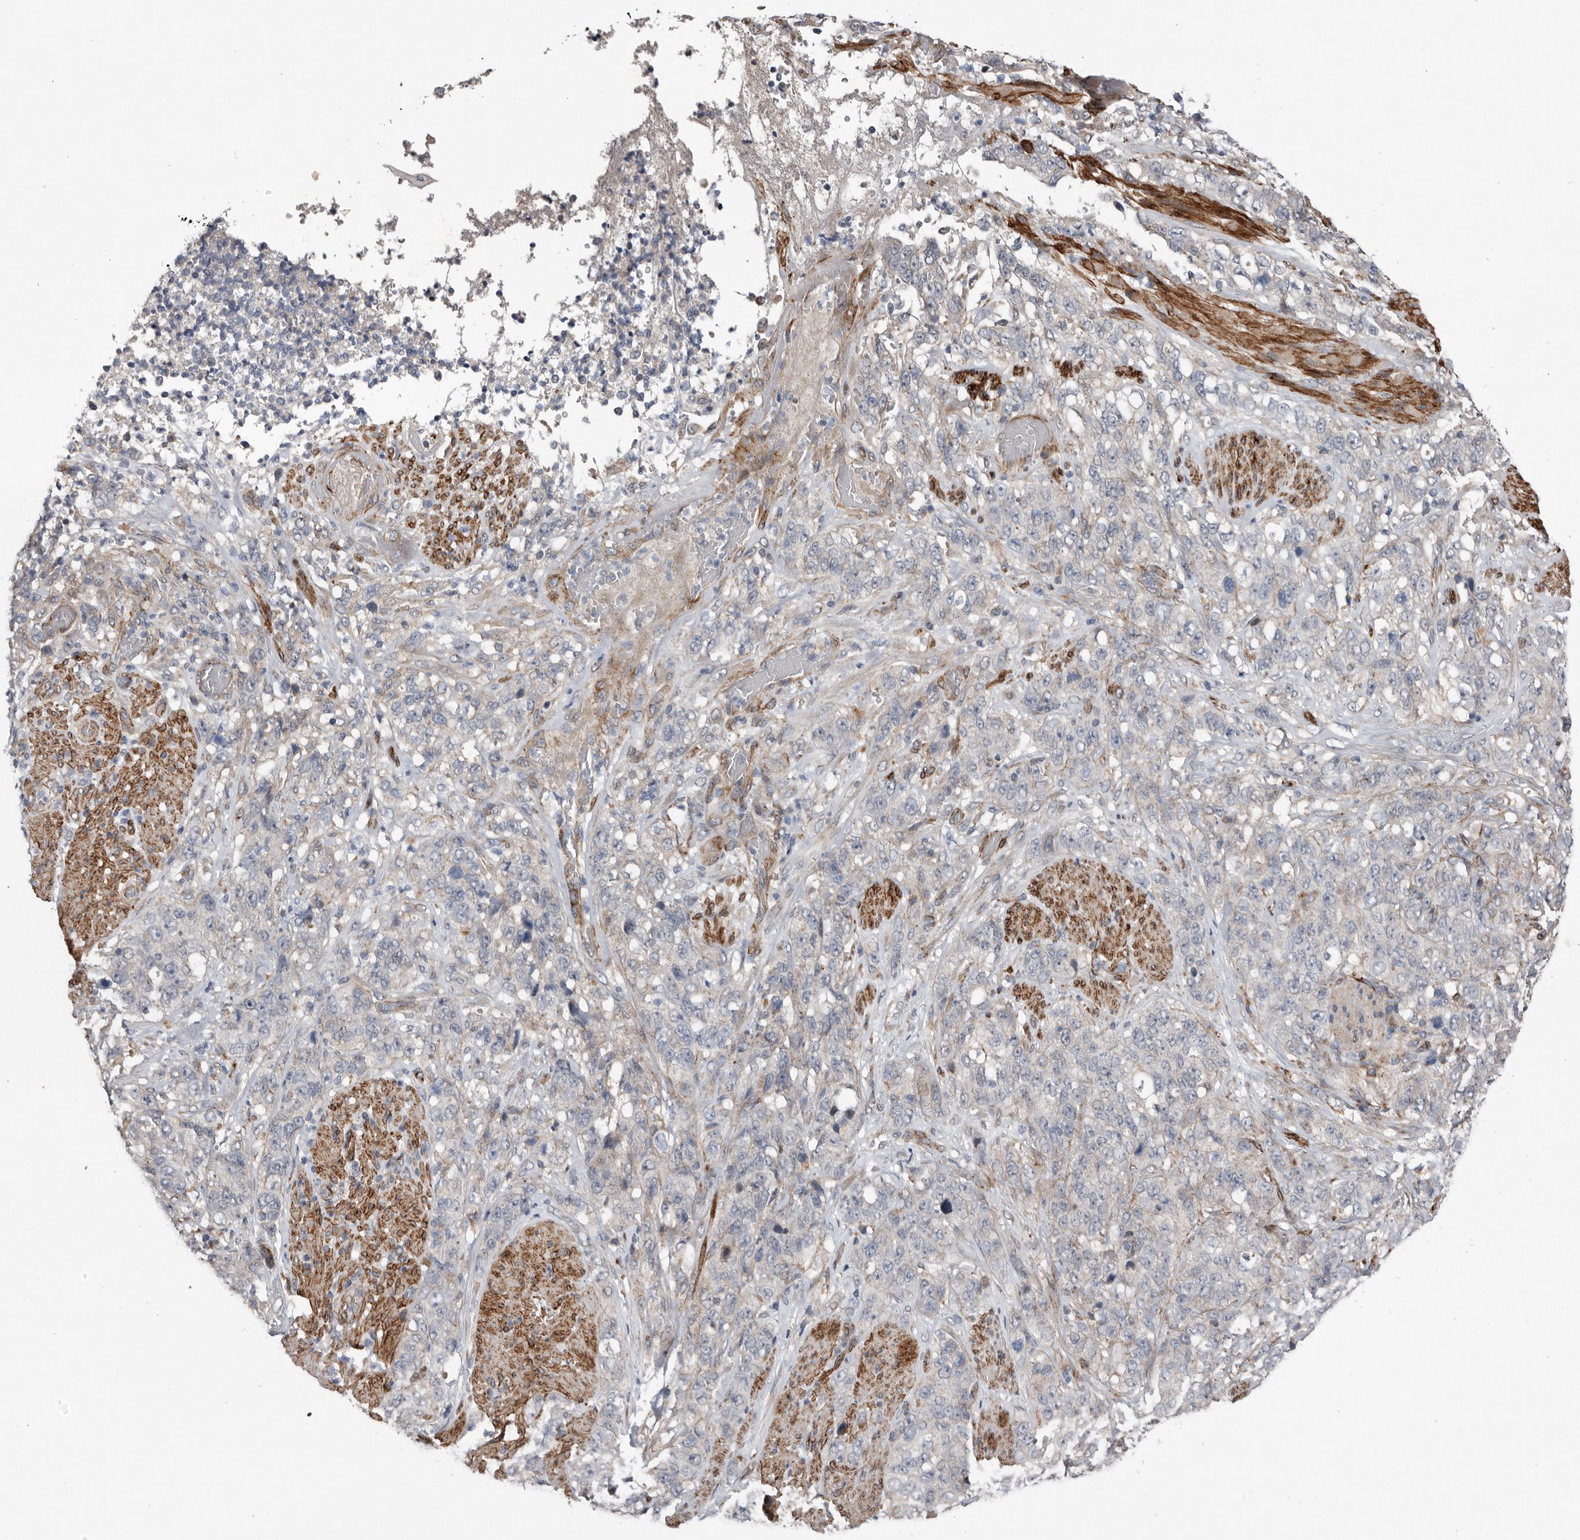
{"staining": {"intensity": "negative", "quantity": "none", "location": "none"}, "tissue": "stomach cancer", "cell_type": "Tumor cells", "image_type": "cancer", "snomed": [{"axis": "morphology", "description": "Adenocarcinoma, NOS"}, {"axis": "topography", "description": "Stomach"}], "caption": "A high-resolution image shows immunohistochemistry (IHC) staining of adenocarcinoma (stomach), which shows no significant expression in tumor cells.", "gene": "RANBP17", "patient": {"sex": "male", "age": 48}}